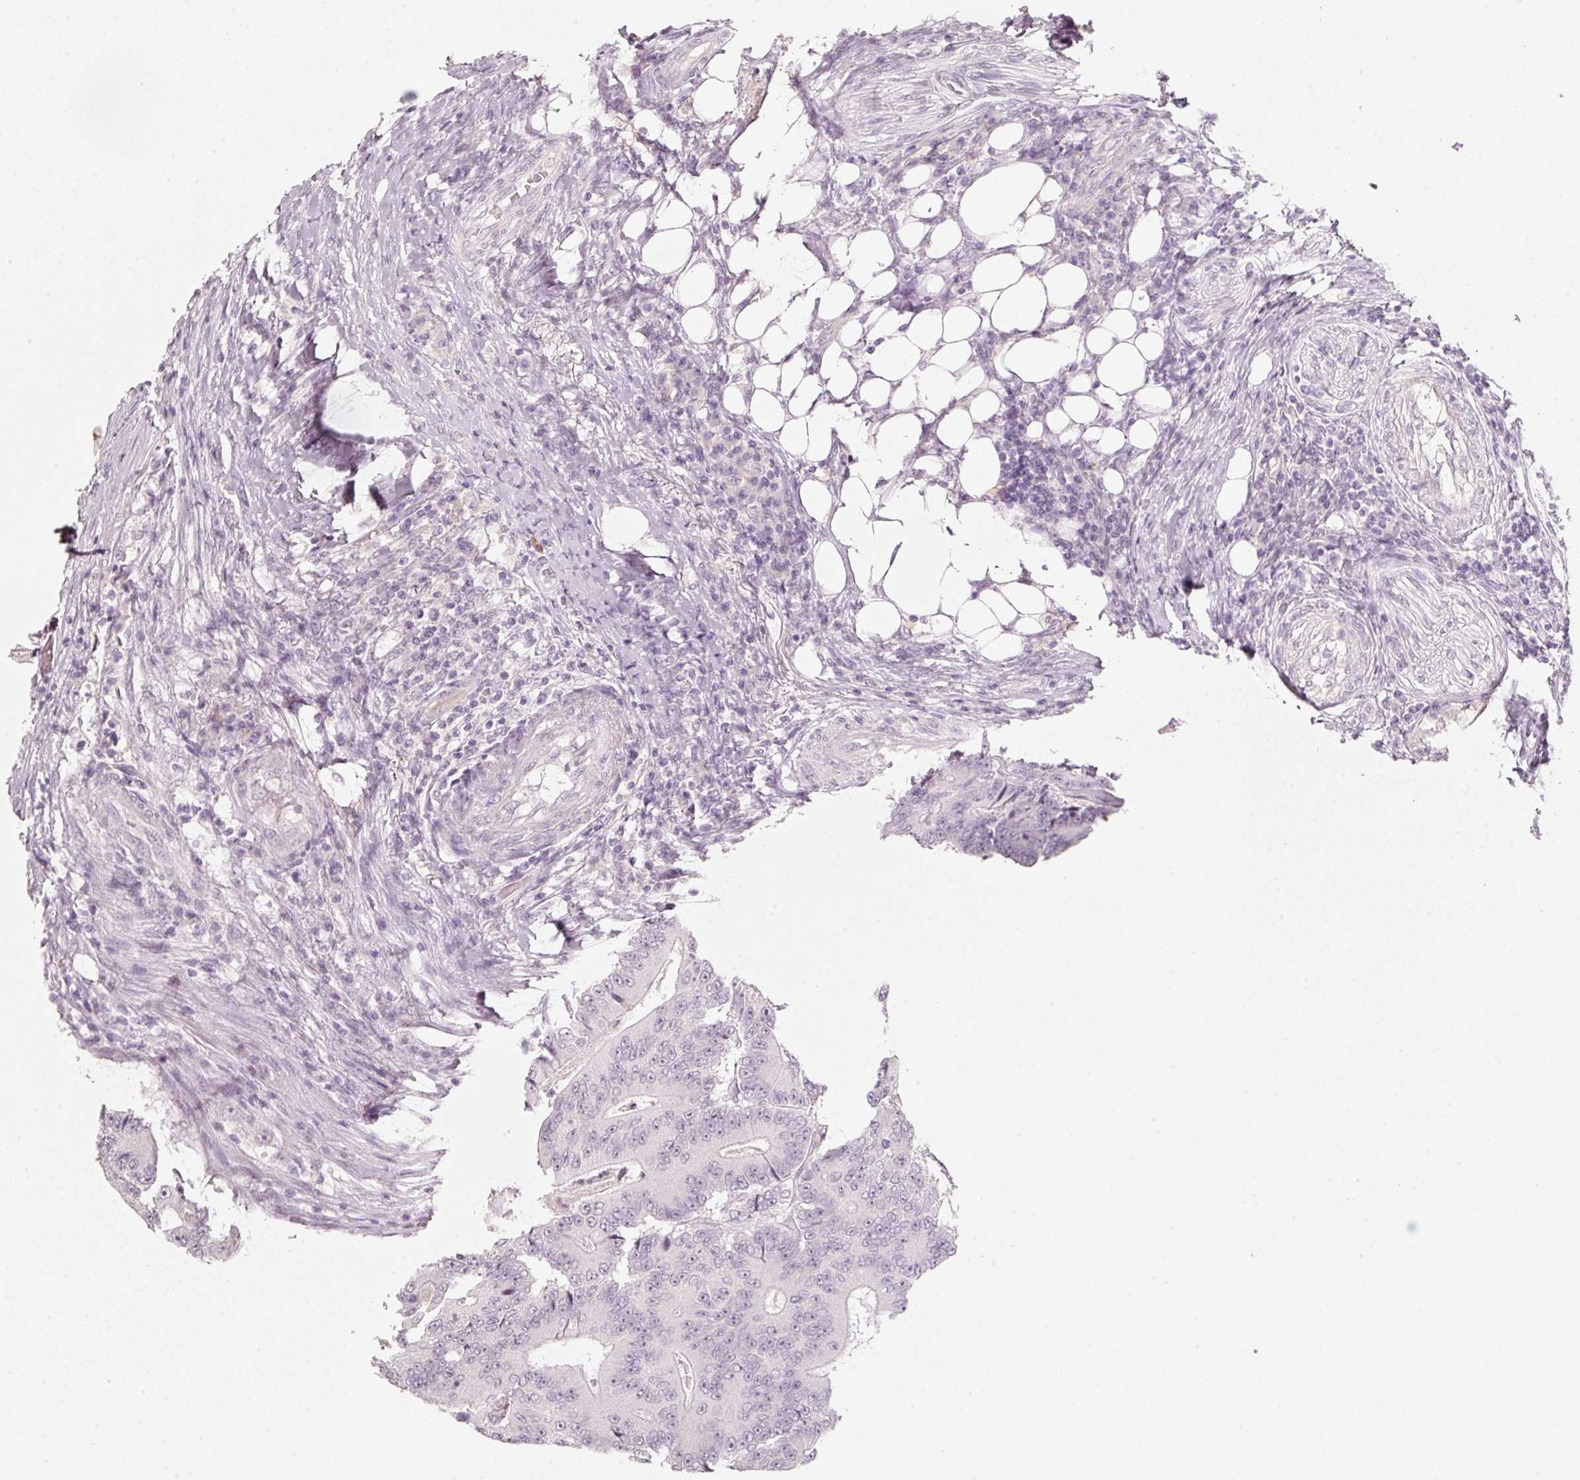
{"staining": {"intensity": "negative", "quantity": "none", "location": "none"}, "tissue": "colorectal cancer", "cell_type": "Tumor cells", "image_type": "cancer", "snomed": [{"axis": "morphology", "description": "Adenocarcinoma, NOS"}, {"axis": "topography", "description": "Colon"}], "caption": "The image shows no significant staining in tumor cells of colorectal adenocarcinoma. (Immunohistochemistry (ihc), brightfield microscopy, high magnification).", "gene": "STEAP1", "patient": {"sex": "male", "age": 83}}